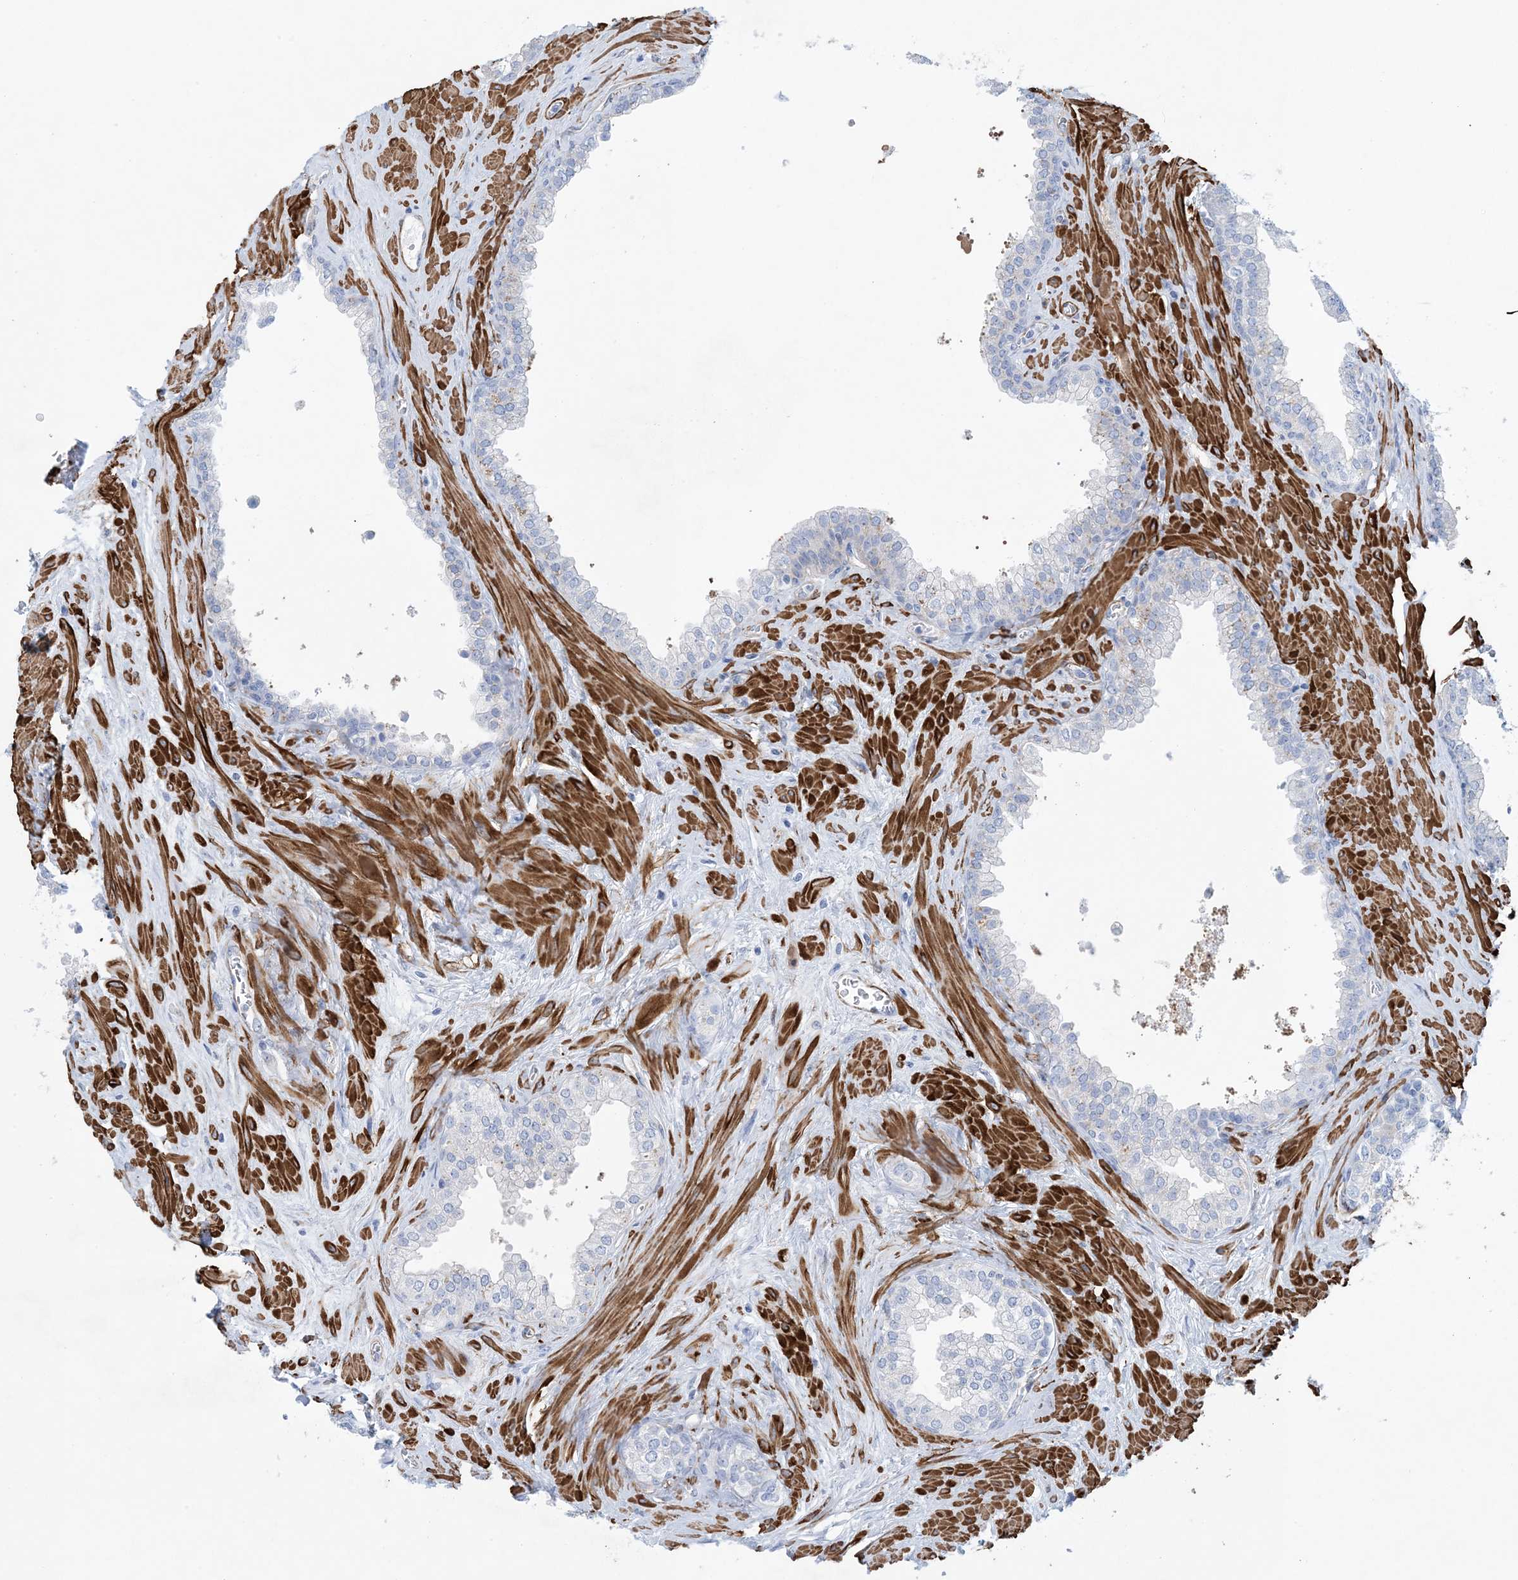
{"staining": {"intensity": "negative", "quantity": "none", "location": "none"}, "tissue": "prostate", "cell_type": "Glandular cells", "image_type": "normal", "snomed": [{"axis": "morphology", "description": "Normal tissue, NOS"}, {"axis": "morphology", "description": "Urothelial carcinoma, Low grade"}, {"axis": "topography", "description": "Urinary bladder"}, {"axis": "topography", "description": "Prostate"}], "caption": "Glandular cells show no significant protein positivity in unremarkable prostate. (Brightfield microscopy of DAB (3,3'-diaminobenzidine) IHC at high magnification).", "gene": "SHANK1", "patient": {"sex": "male", "age": 60}}